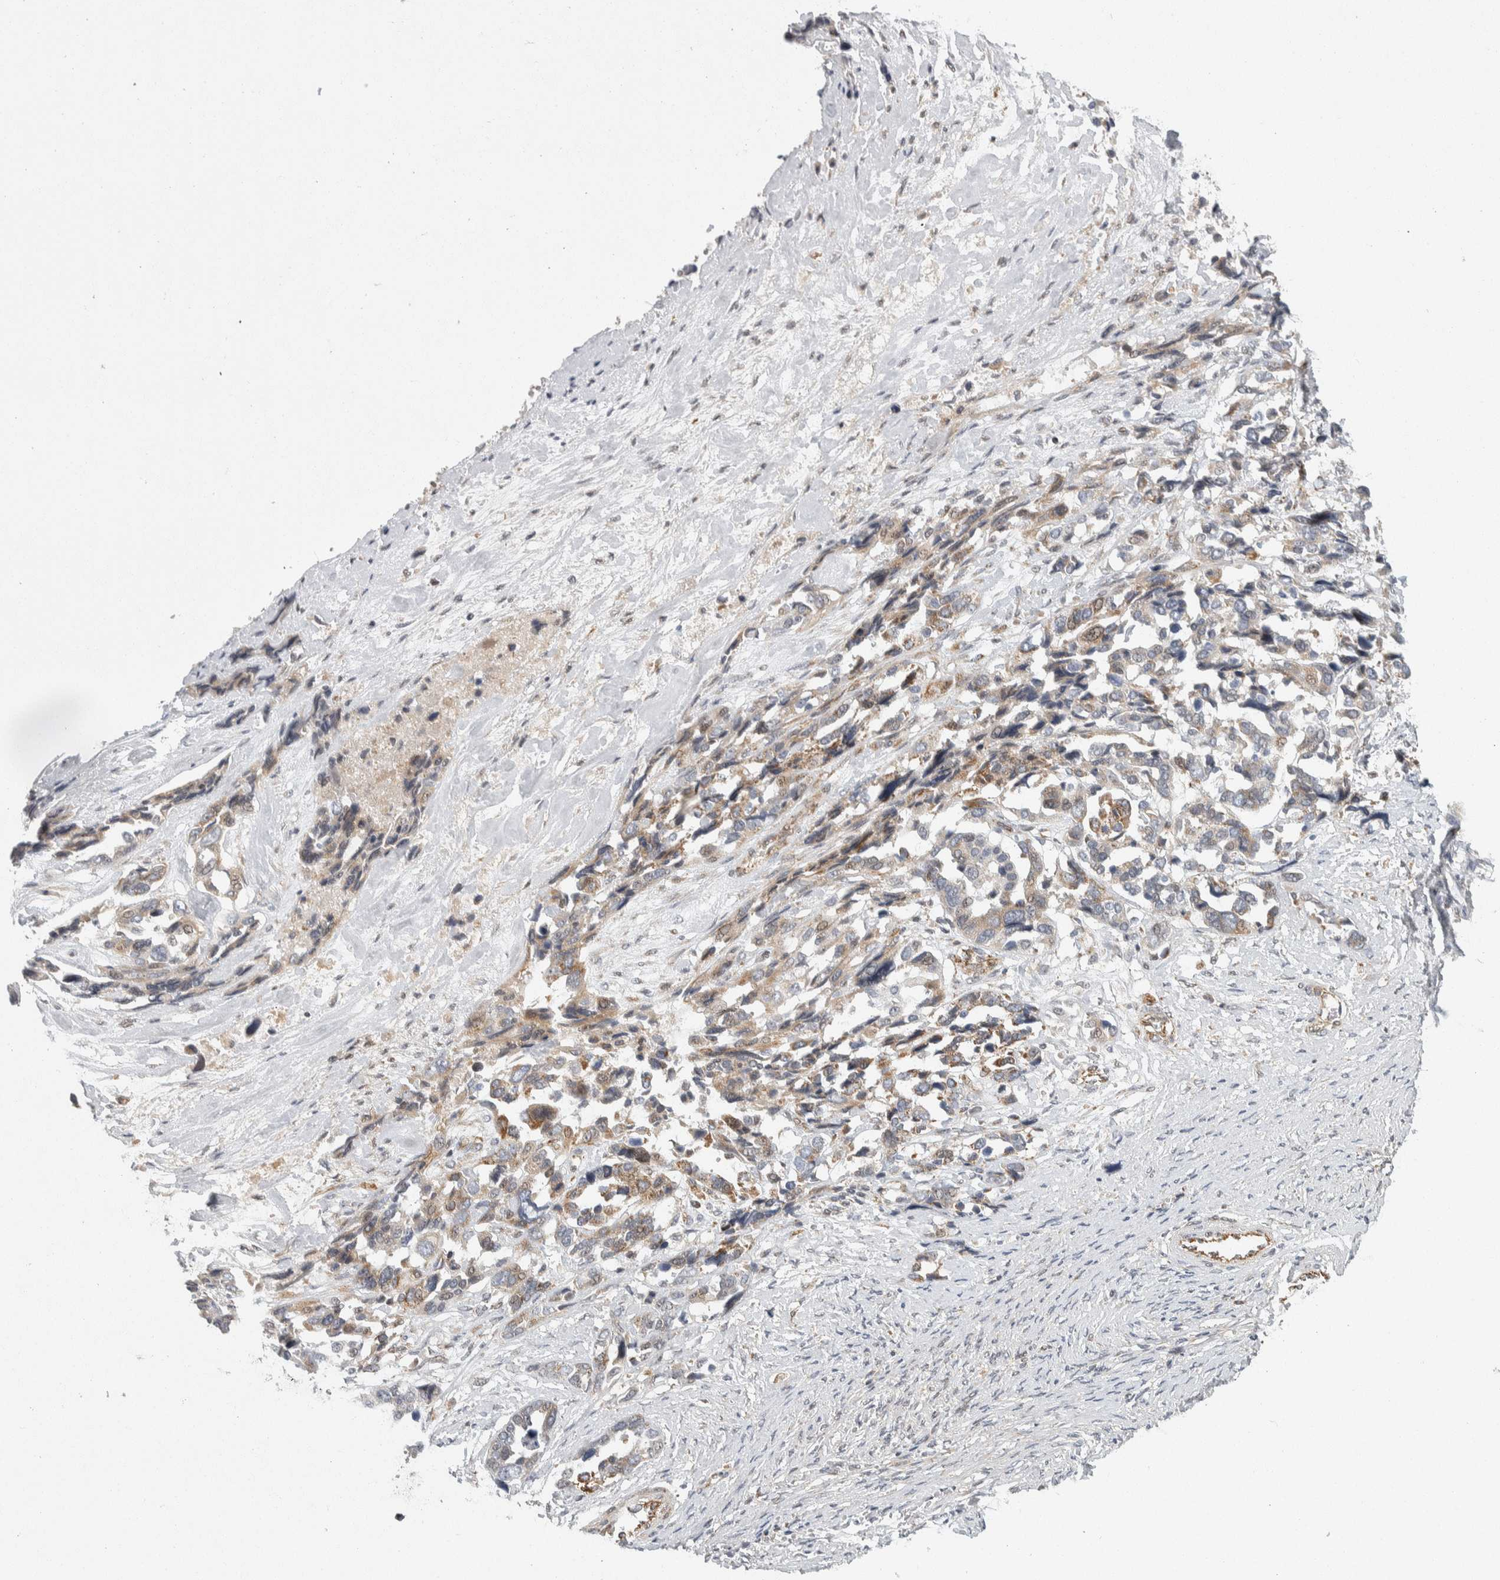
{"staining": {"intensity": "weak", "quantity": ">75%", "location": "cytoplasmic/membranous"}, "tissue": "ovarian cancer", "cell_type": "Tumor cells", "image_type": "cancer", "snomed": [{"axis": "morphology", "description": "Cystadenocarcinoma, serous, NOS"}, {"axis": "topography", "description": "Ovary"}], "caption": "Immunohistochemical staining of ovarian cancer (serous cystadenocarcinoma) displays weak cytoplasmic/membranous protein staining in about >75% of tumor cells. Using DAB (3,3'-diaminobenzidine) (brown) and hematoxylin (blue) stains, captured at high magnification using brightfield microscopy.", "gene": "AFP", "patient": {"sex": "female", "age": 44}}